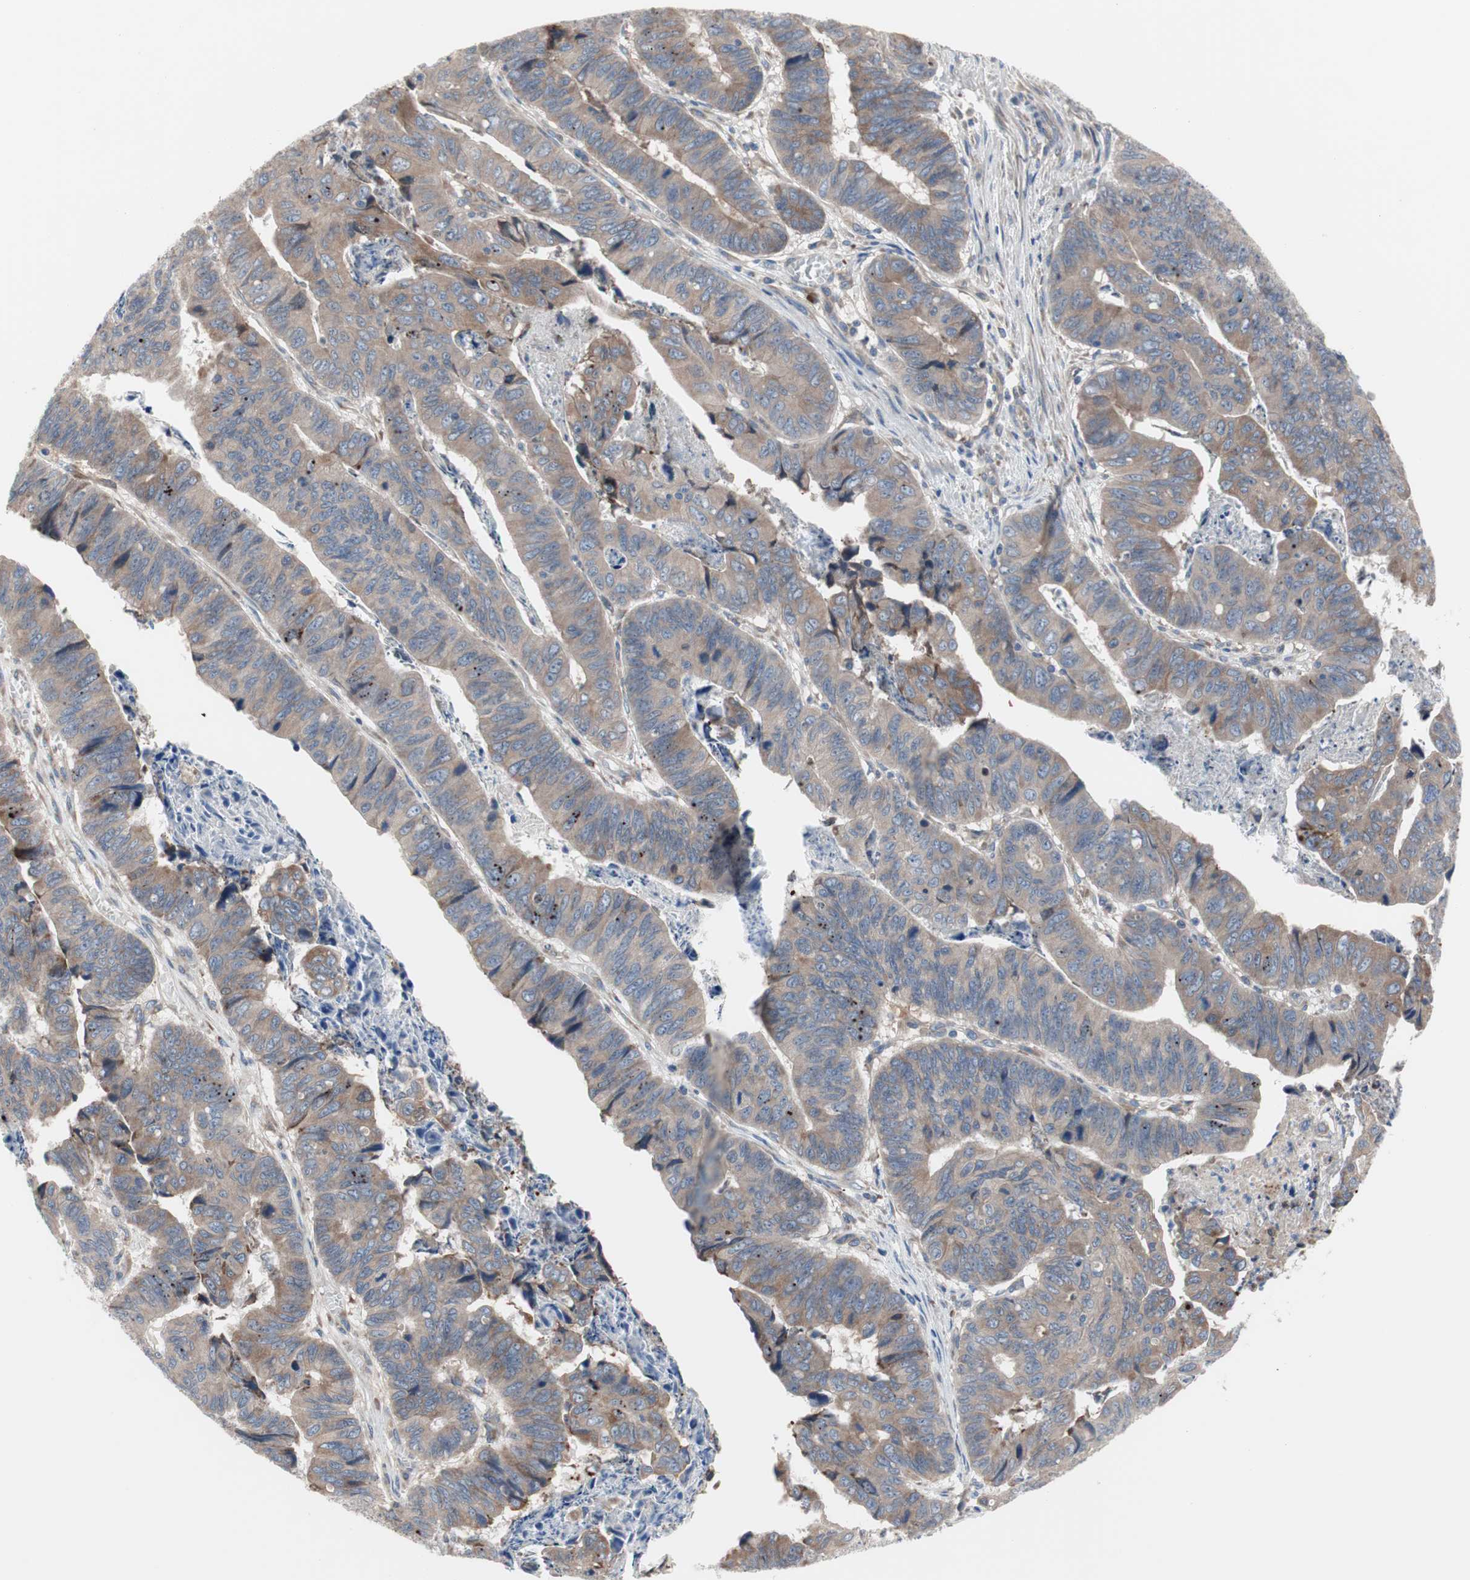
{"staining": {"intensity": "weak", "quantity": ">75%", "location": "cytoplasmic/membranous"}, "tissue": "stomach cancer", "cell_type": "Tumor cells", "image_type": "cancer", "snomed": [{"axis": "morphology", "description": "Adenocarcinoma, NOS"}, {"axis": "topography", "description": "Stomach, lower"}], "caption": "DAB (3,3'-diaminobenzidine) immunohistochemical staining of stomach cancer (adenocarcinoma) demonstrates weak cytoplasmic/membranous protein staining in about >75% of tumor cells.", "gene": "KANSL1", "patient": {"sex": "male", "age": 77}}